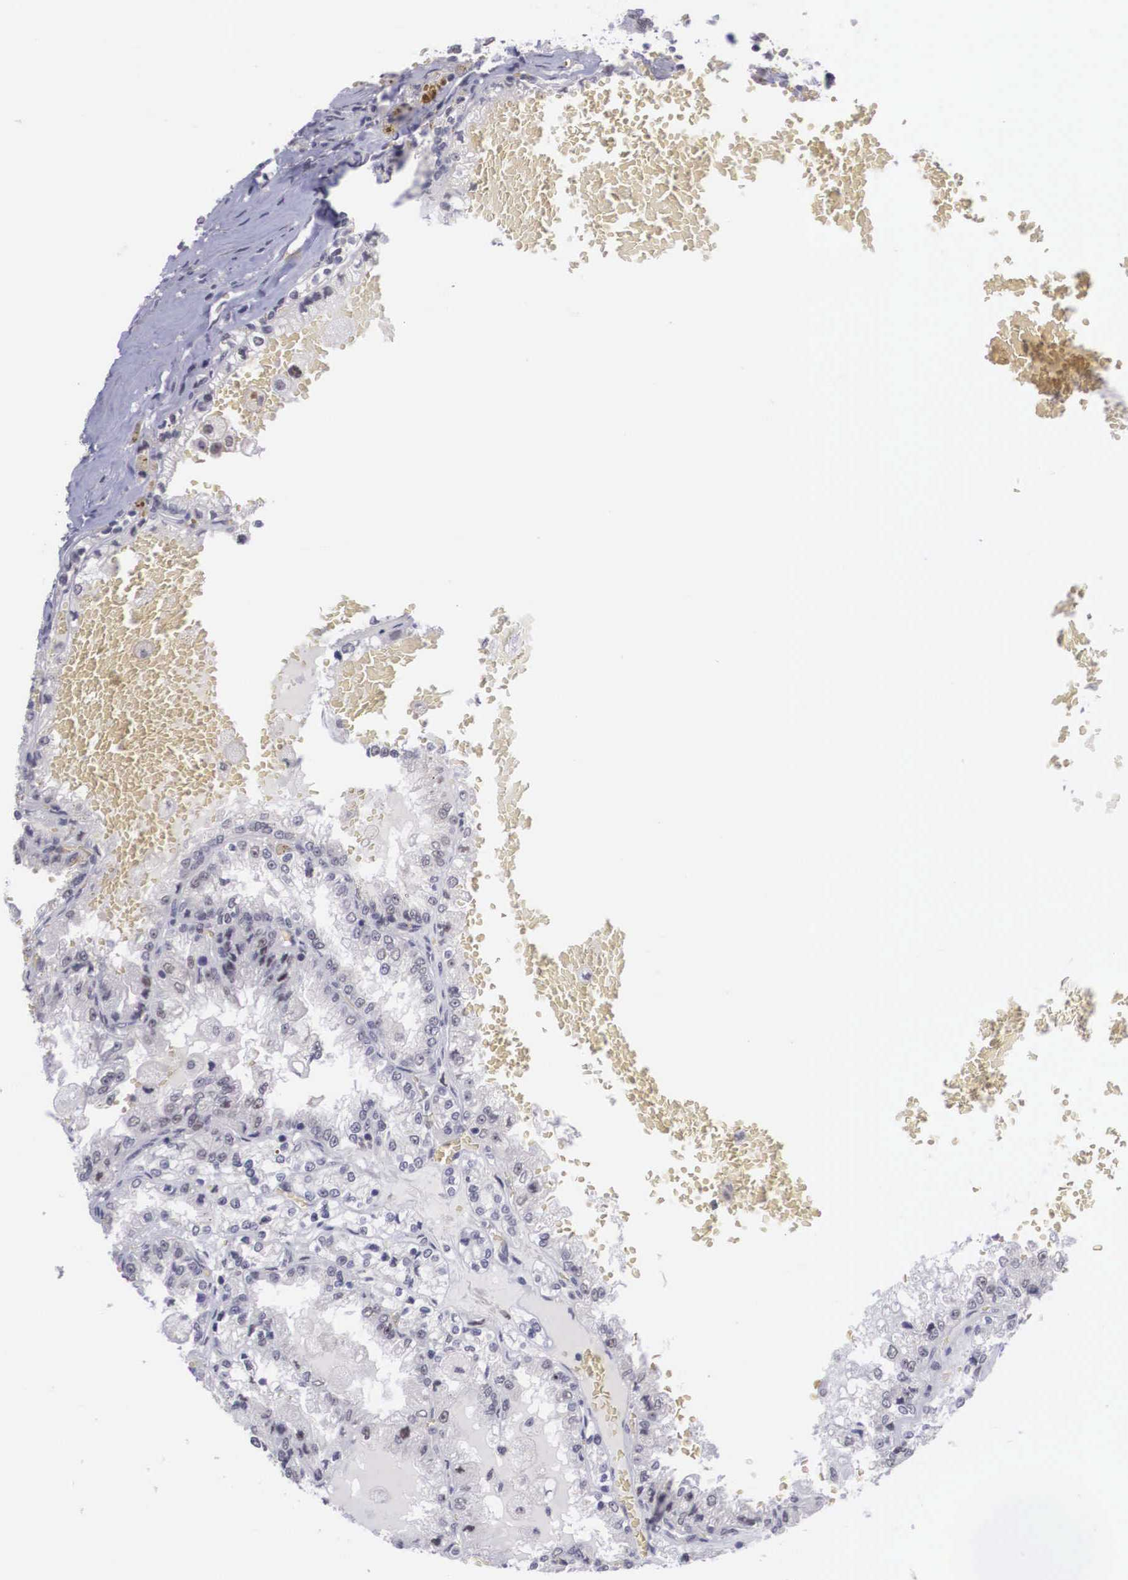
{"staining": {"intensity": "negative", "quantity": "none", "location": "none"}, "tissue": "renal cancer", "cell_type": "Tumor cells", "image_type": "cancer", "snomed": [{"axis": "morphology", "description": "Adenocarcinoma, NOS"}, {"axis": "topography", "description": "Kidney"}], "caption": "Immunohistochemical staining of human renal adenocarcinoma shows no significant expression in tumor cells.", "gene": "ZNF275", "patient": {"sex": "female", "age": 56}}